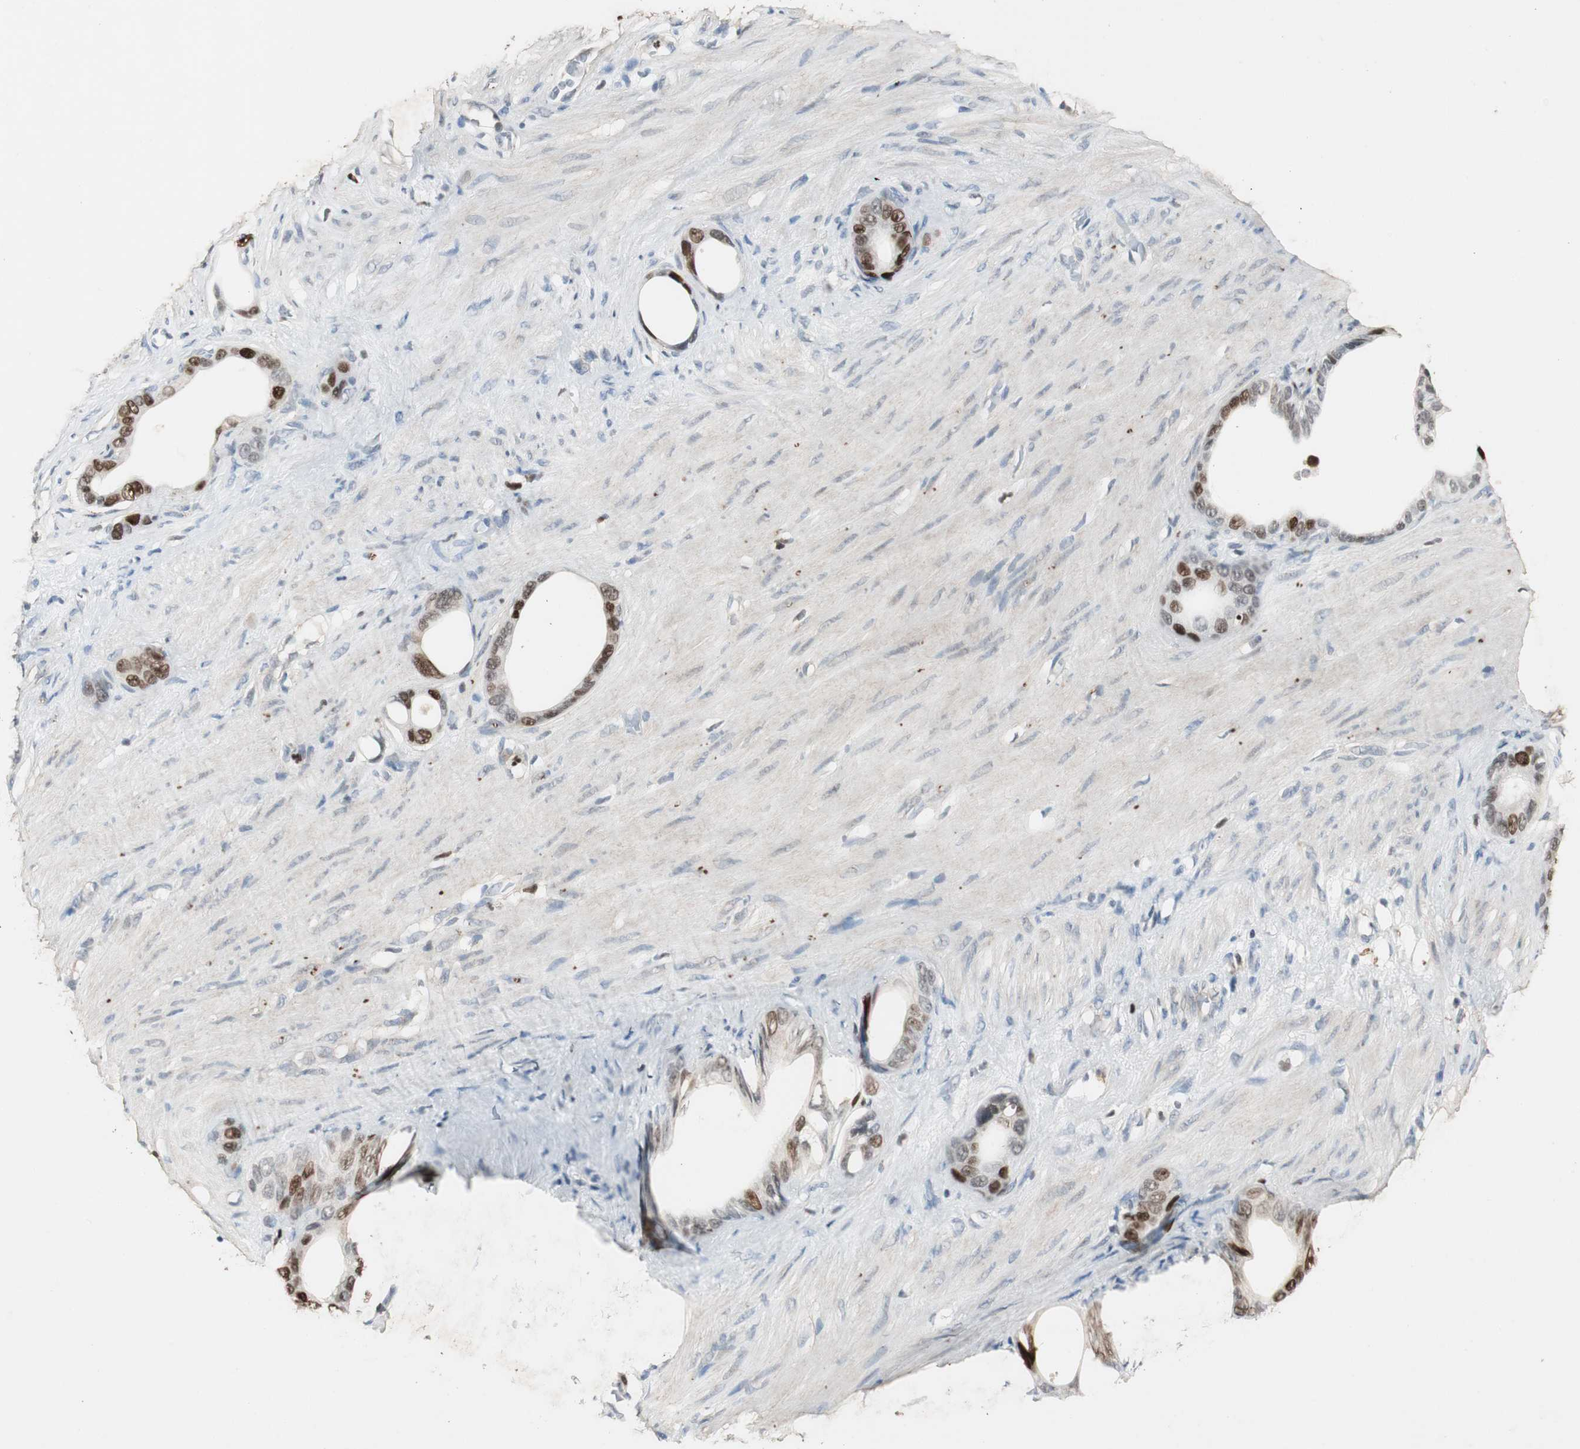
{"staining": {"intensity": "strong", "quantity": "25%-75%", "location": "nuclear"}, "tissue": "stomach cancer", "cell_type": "Tumor cells", "image_type": "cancer", "snomed": [{"axis": "morphology", "description": "Adenocarcinoma, NOS"}, {"axis": "topography", "description": "Stomach"}], "caption": "Strong nuclear staining is seen in about 25%-75% of tumor cells in stomach cancer (adenocarcinoma).", "gene": "FEN1", "patient": {"sex": "female", "age": 75}}